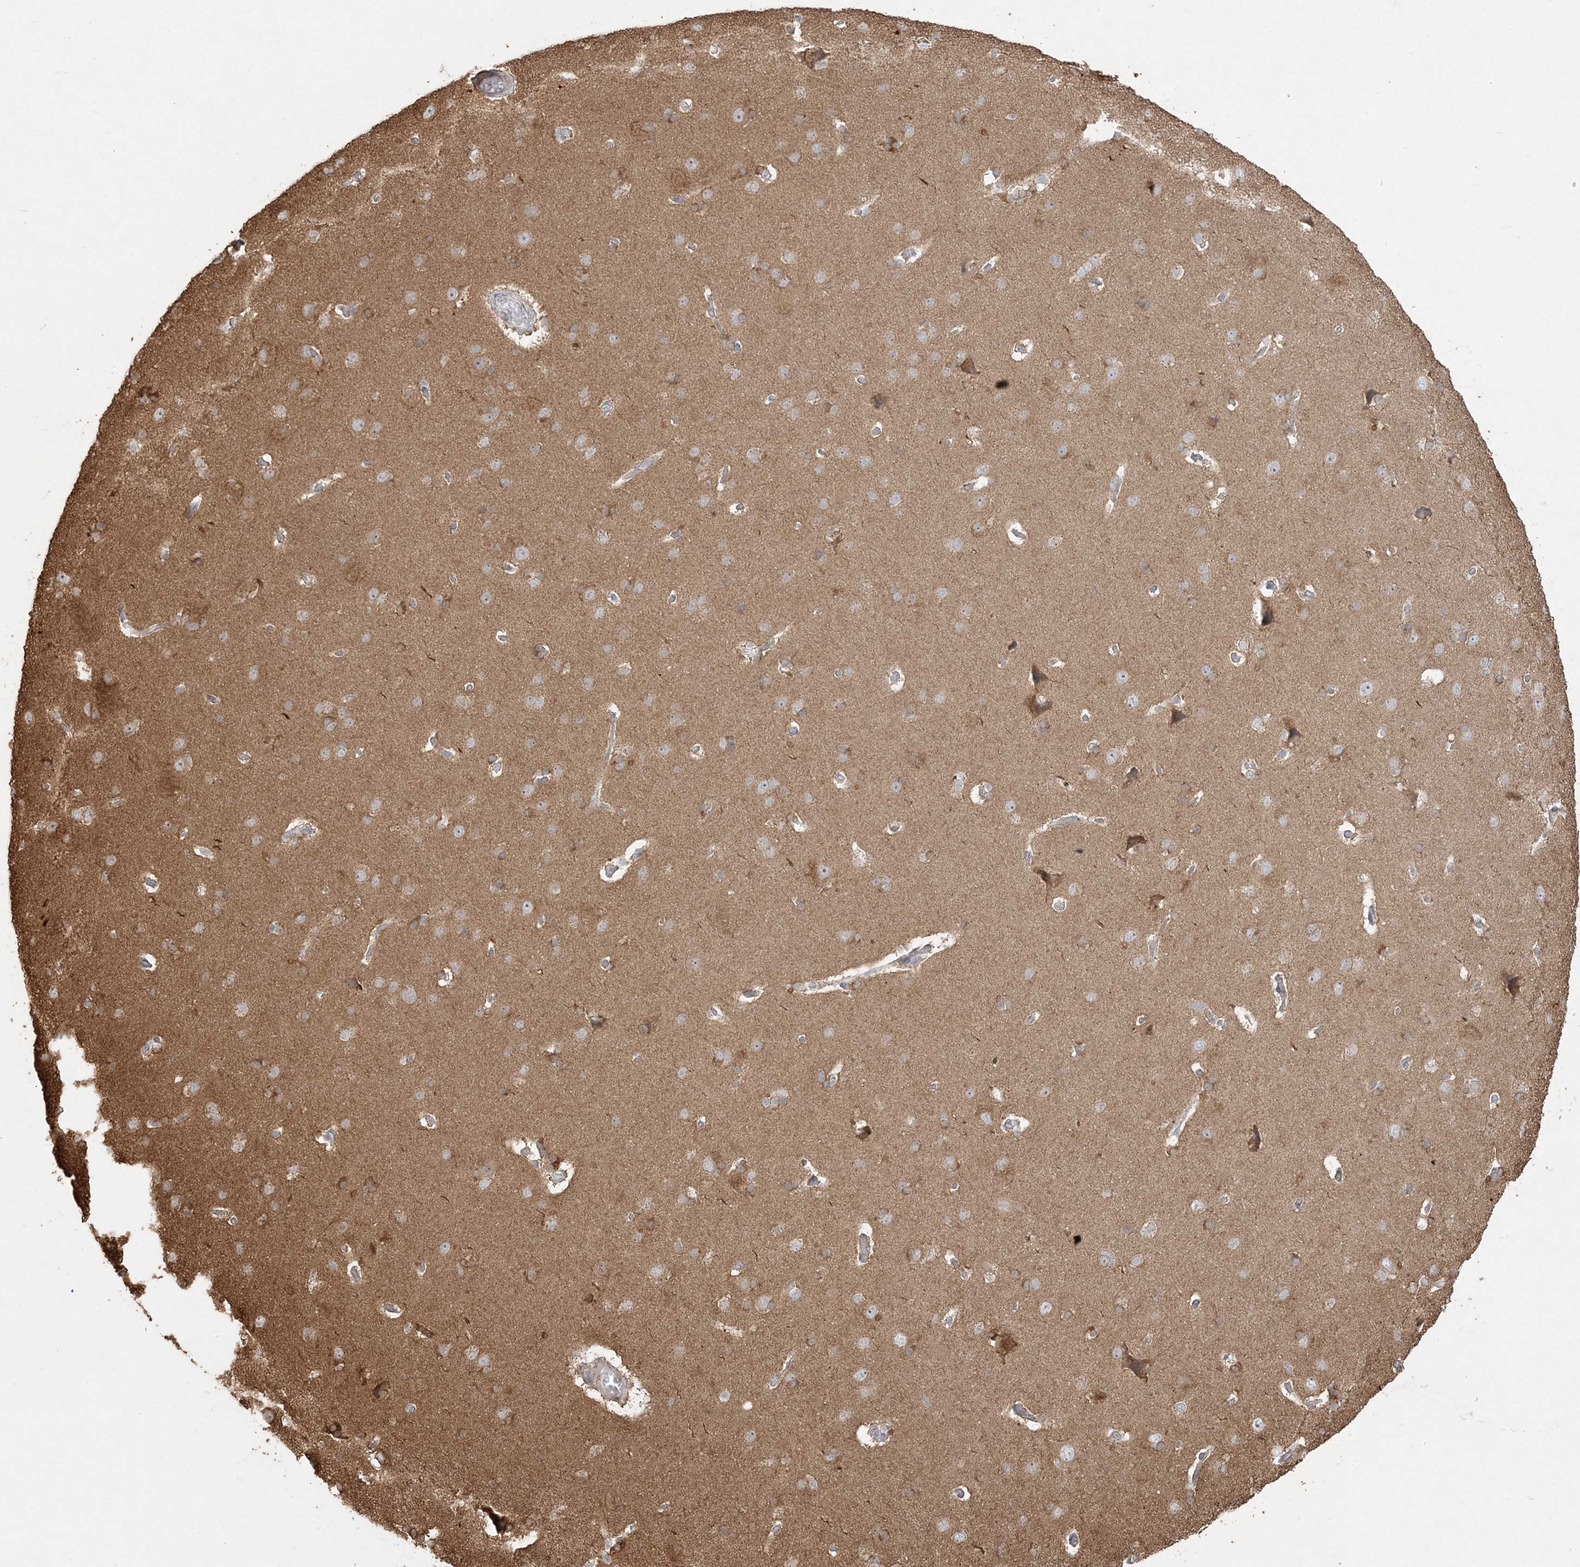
{"staining": {"intensity": "weak", "quantity": ">75%", "location": "cytoplasmic/membranous"}, "tissue": "cerebral cortex", "cell_type": "Endothelial cells", "image_type": "normal", "snomed": [{"axis": "morphology", "description": "Normal tissue, NOS"}, {"axis": "topography", "description": "Cerebral cortex"}], "caption": "Brown immunohistochemical staining in normal human cerebral cortex exhibits weak cytoplasmic/membranous expression in approximately >75% of endothelial cells.", "gene": "ZC3H6", "patient": {"sex": "male", "age": 62}}